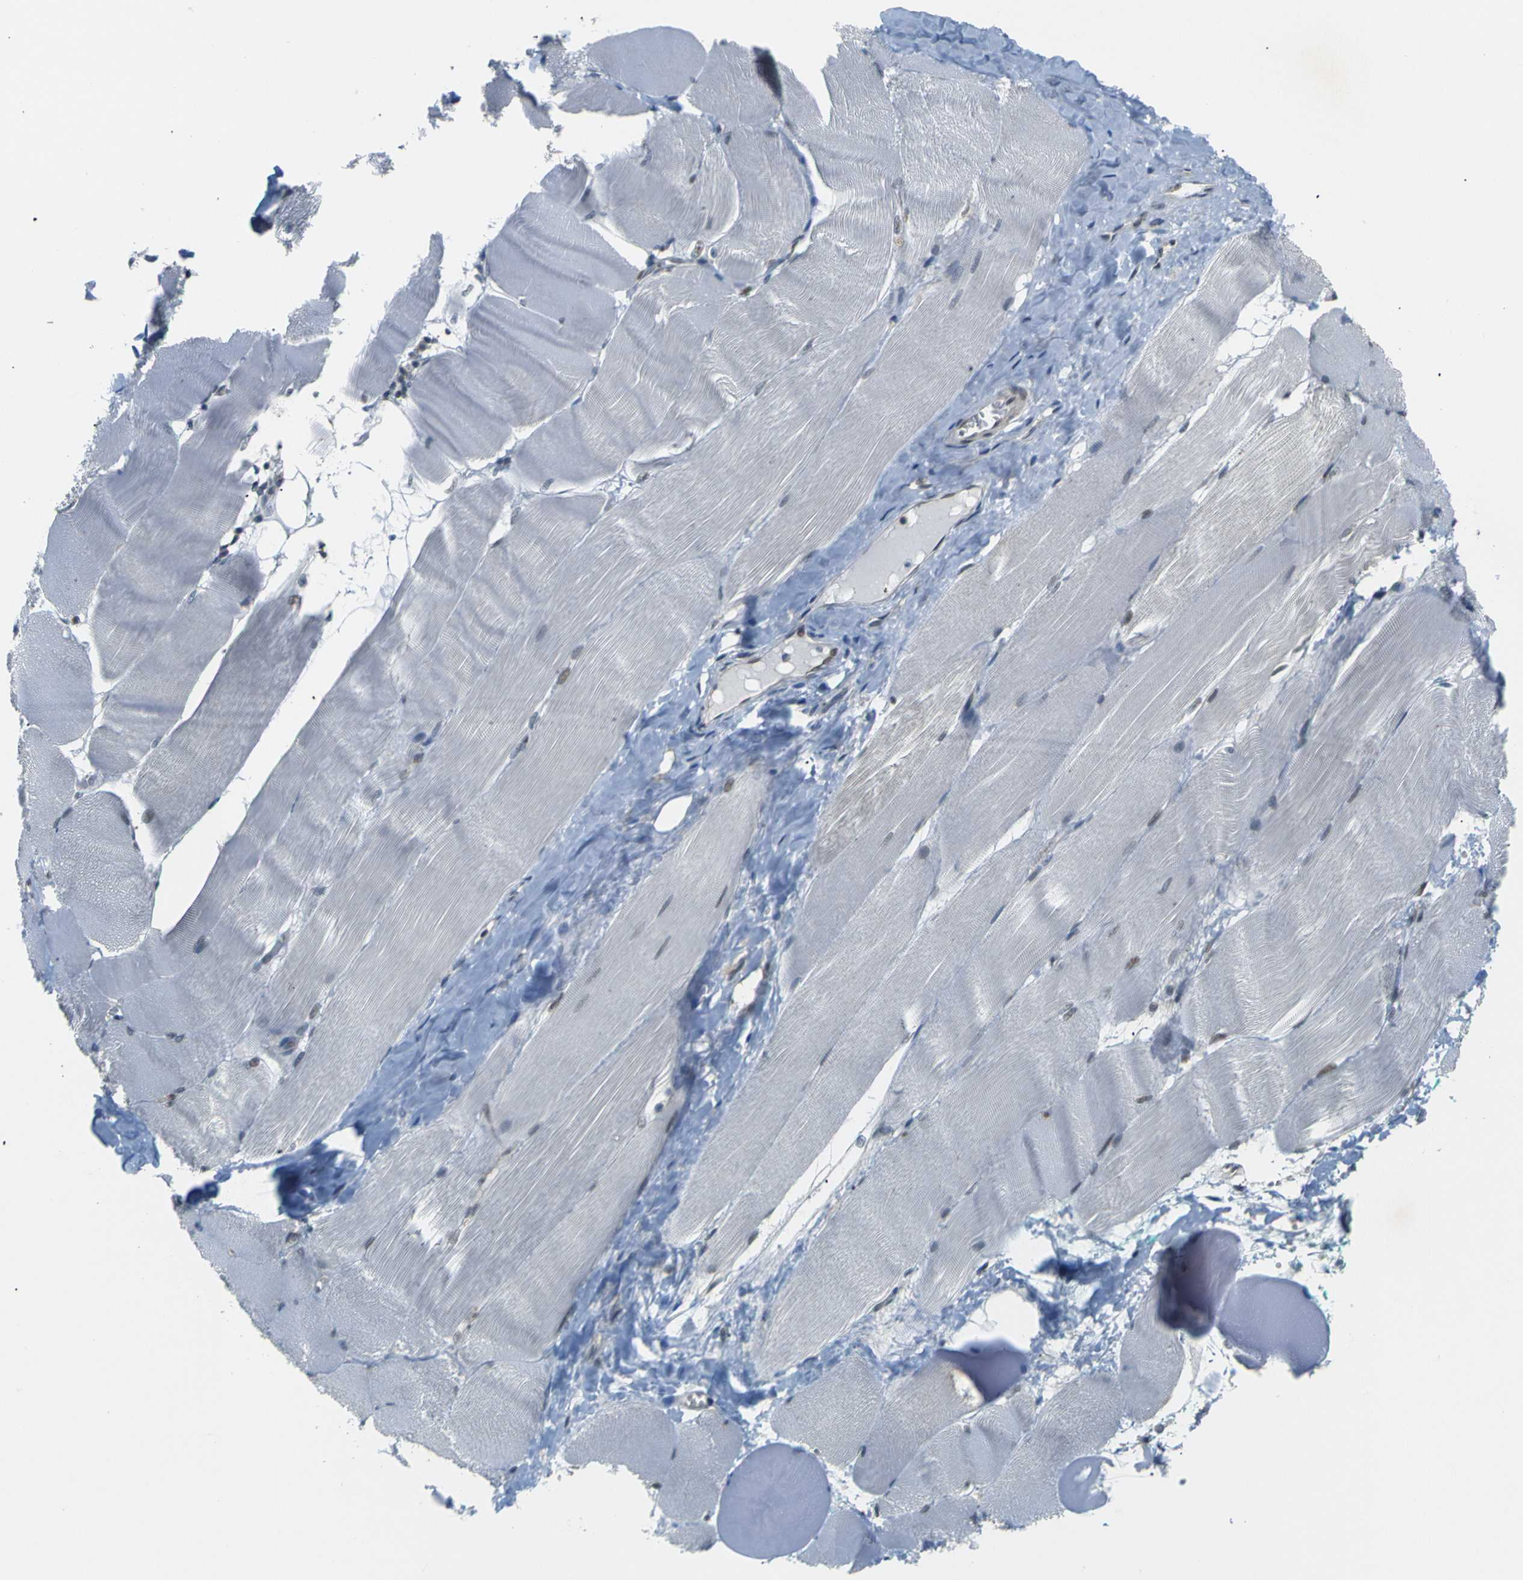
{"staining": {"intensity": "weak", "quantity": "<25%", "location": "nuclear"}, "tissue": "skeletal muscle", "cell_type": "Myocytes", "image_type": "normal", "snomed": [{"axis": "morphology", "description": "Normal tissue, NOS"}, {"axis": "morphology", "description": "Squamous cell carcinoma, NOS"}, {"axis": "topography", "description": "Skeletal muscle"}], "caption": "The IHC micrograph has no significant positivity in myocytes of skeletal muscle.", "gene": "SKP1", "patient": {"sex": "male", "age": 51}}